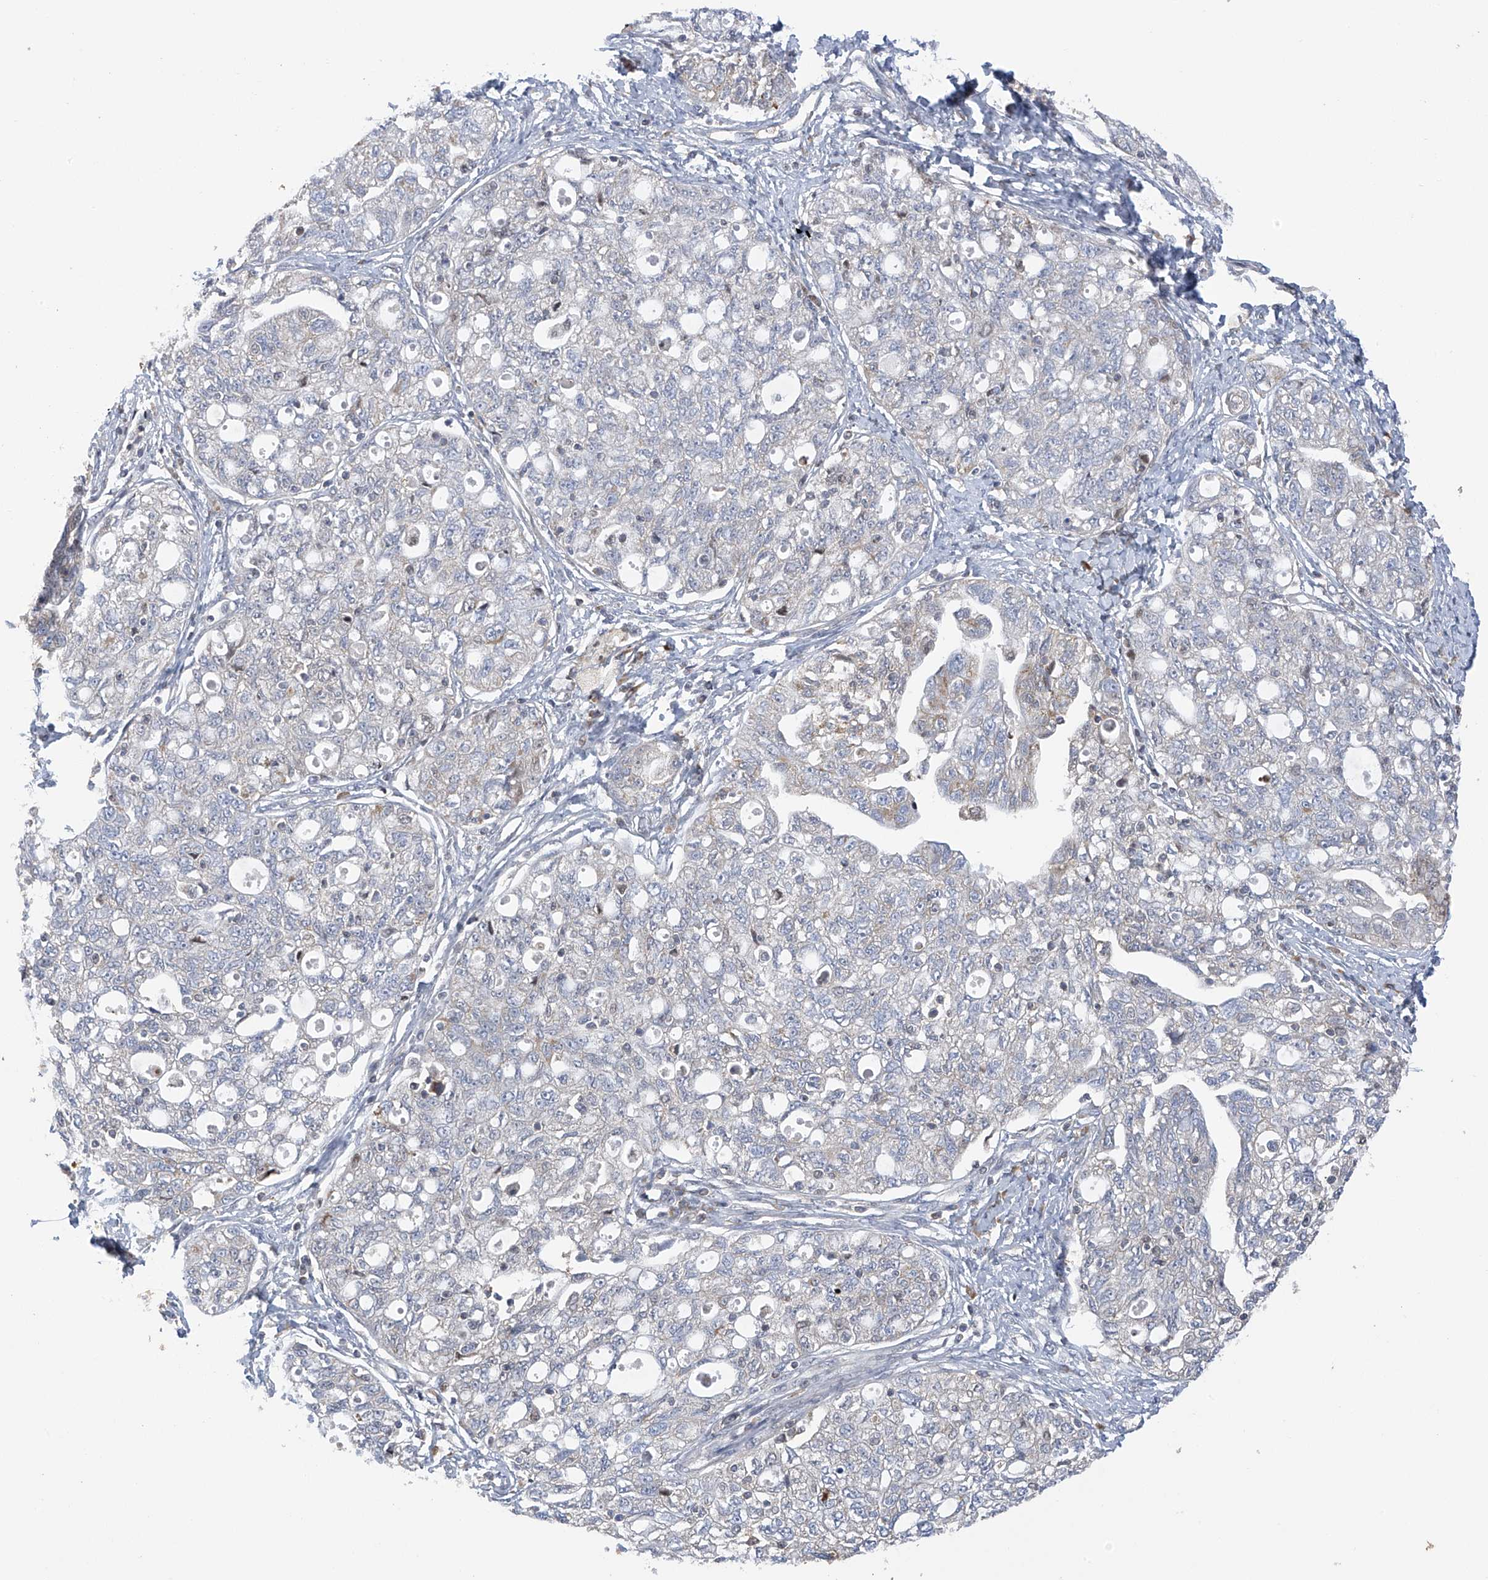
{"staining": {"intensity": "negative", "quantity": "none", "location": "none"}, "tissue": "ovarian cancer", "cell_type": "Tumor cells", "image_type": "cancer", "snomed": [{"axis": "morphology", "description": "Carcinoma, NOS"}, {"axis": "morphology", "description": "Cystadenocarcinoma, serous, NOS"}, {"axis": "topography", "description": "Ovary"}], "caption": "Immunohistochemistry photomicrograph of ovarian cancer stained for a protein (brown), which reveals no expression in tumor cells.", "gene": "SLCO4A1", "patient": {"sex": "female", "age": 69}}